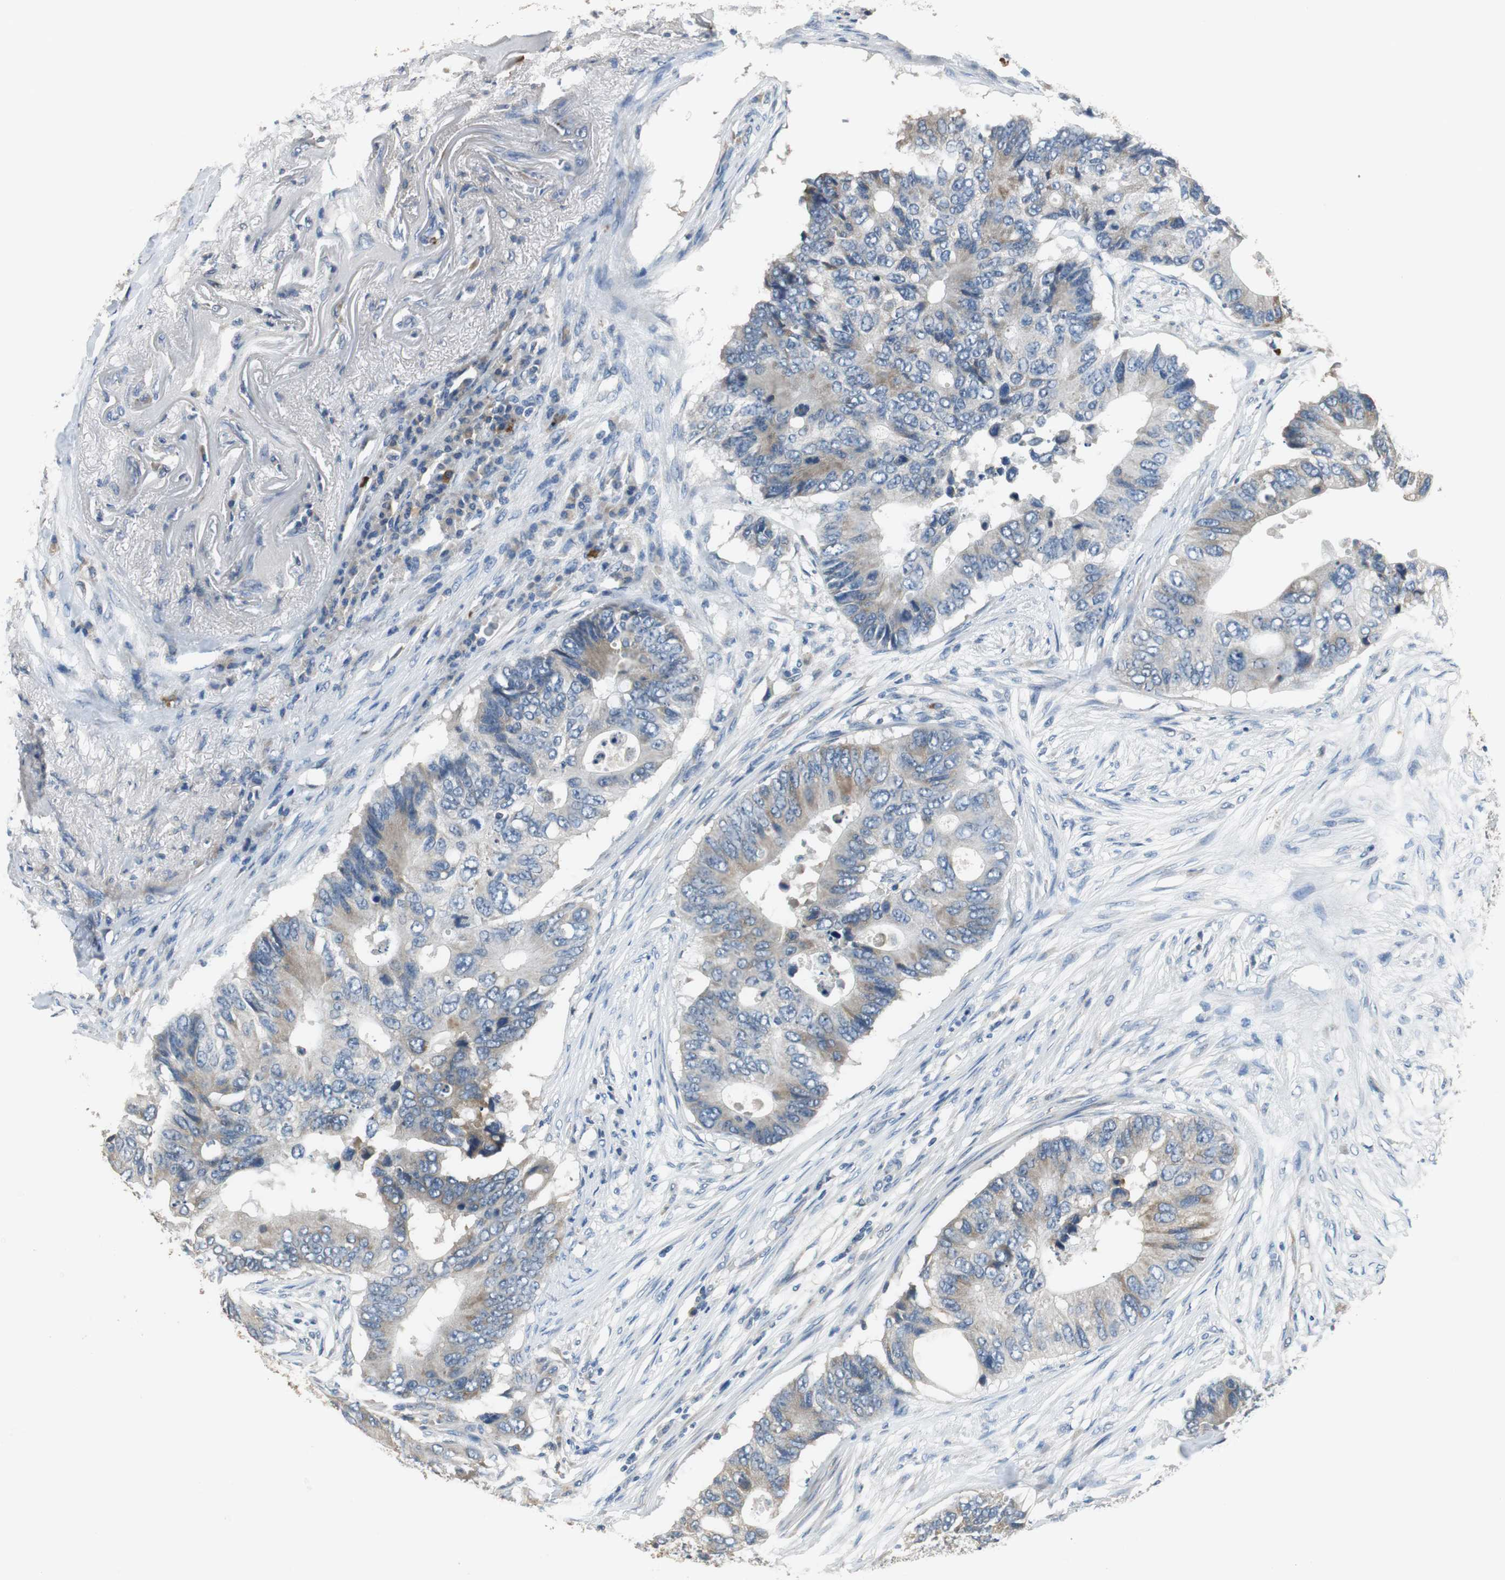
{"staining": {"intensity": "weak", "quantity": "<25%", "location": "cytoplasmic/membranous"}, "tissue": "colorectal cancer", "cell_type": "Tumor cells", "image_type": "cancer", "snomed": [{"axis": "morphology", "description": "Adenocarcinoma, NOS"}, {"axis": "topography", "description": "Colon"}], "caption": "Micrograph shows no significant protein staining in tumor cells of colorectal cancer.", "gene": "MTIF2", "patient": {"sex": "male", "age": 71}}